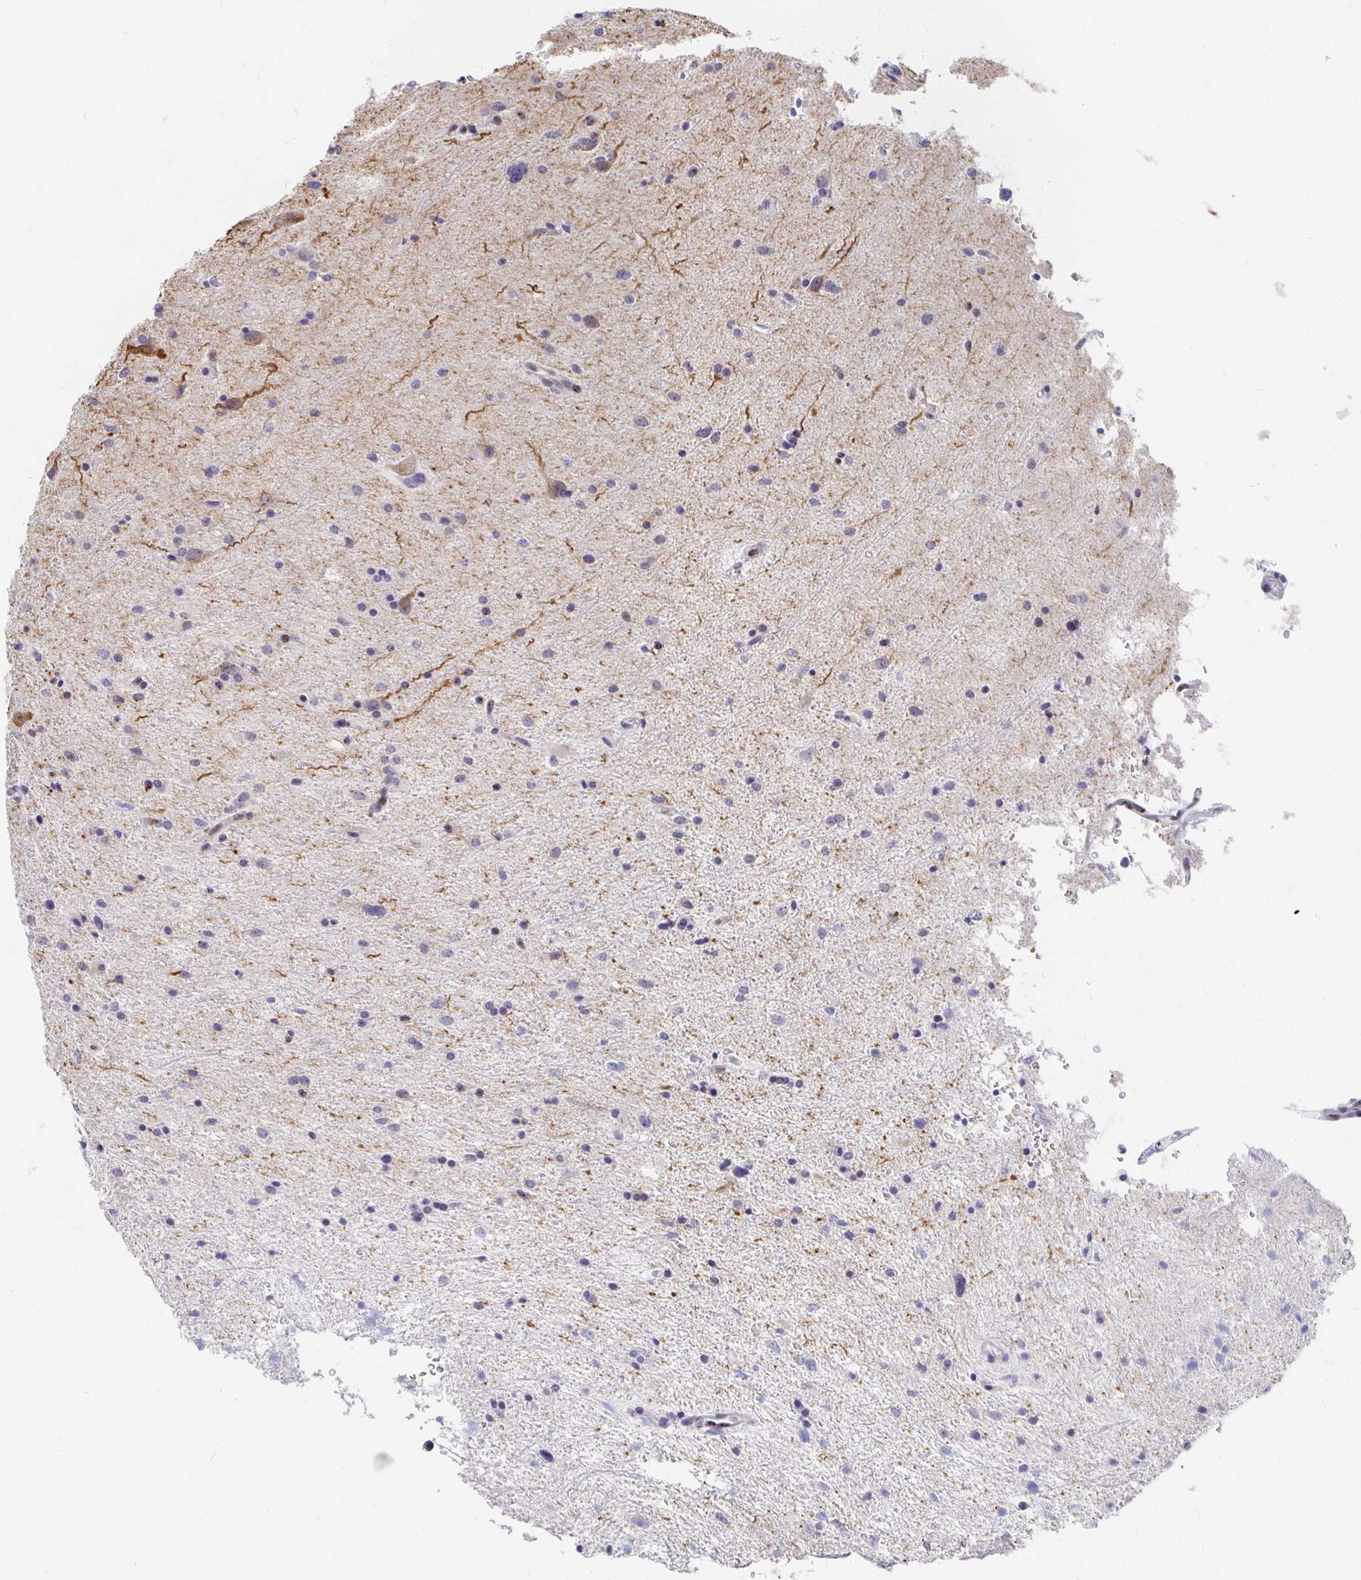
{"staining": {"intensity": "moderate", "quantity": "<25%", "location": "nuclear"}, "tissue": "glioma", "cell_type": "Tumor cells", "image_type": "cancer", "snomed": [{"axis": "morphology", "description": "Glioma, malignant, Low grade"}, {"axis": "topography", "description": "Brain"}], "caption": "High-power microscopy captured an IHC micrograph of malignant glioma (low-grade), revealing moderate nuclear positivity in approximately <25% of tumor cells.", "gene": "CLIC3", "patient": {"sex": "female", "age": 32}}